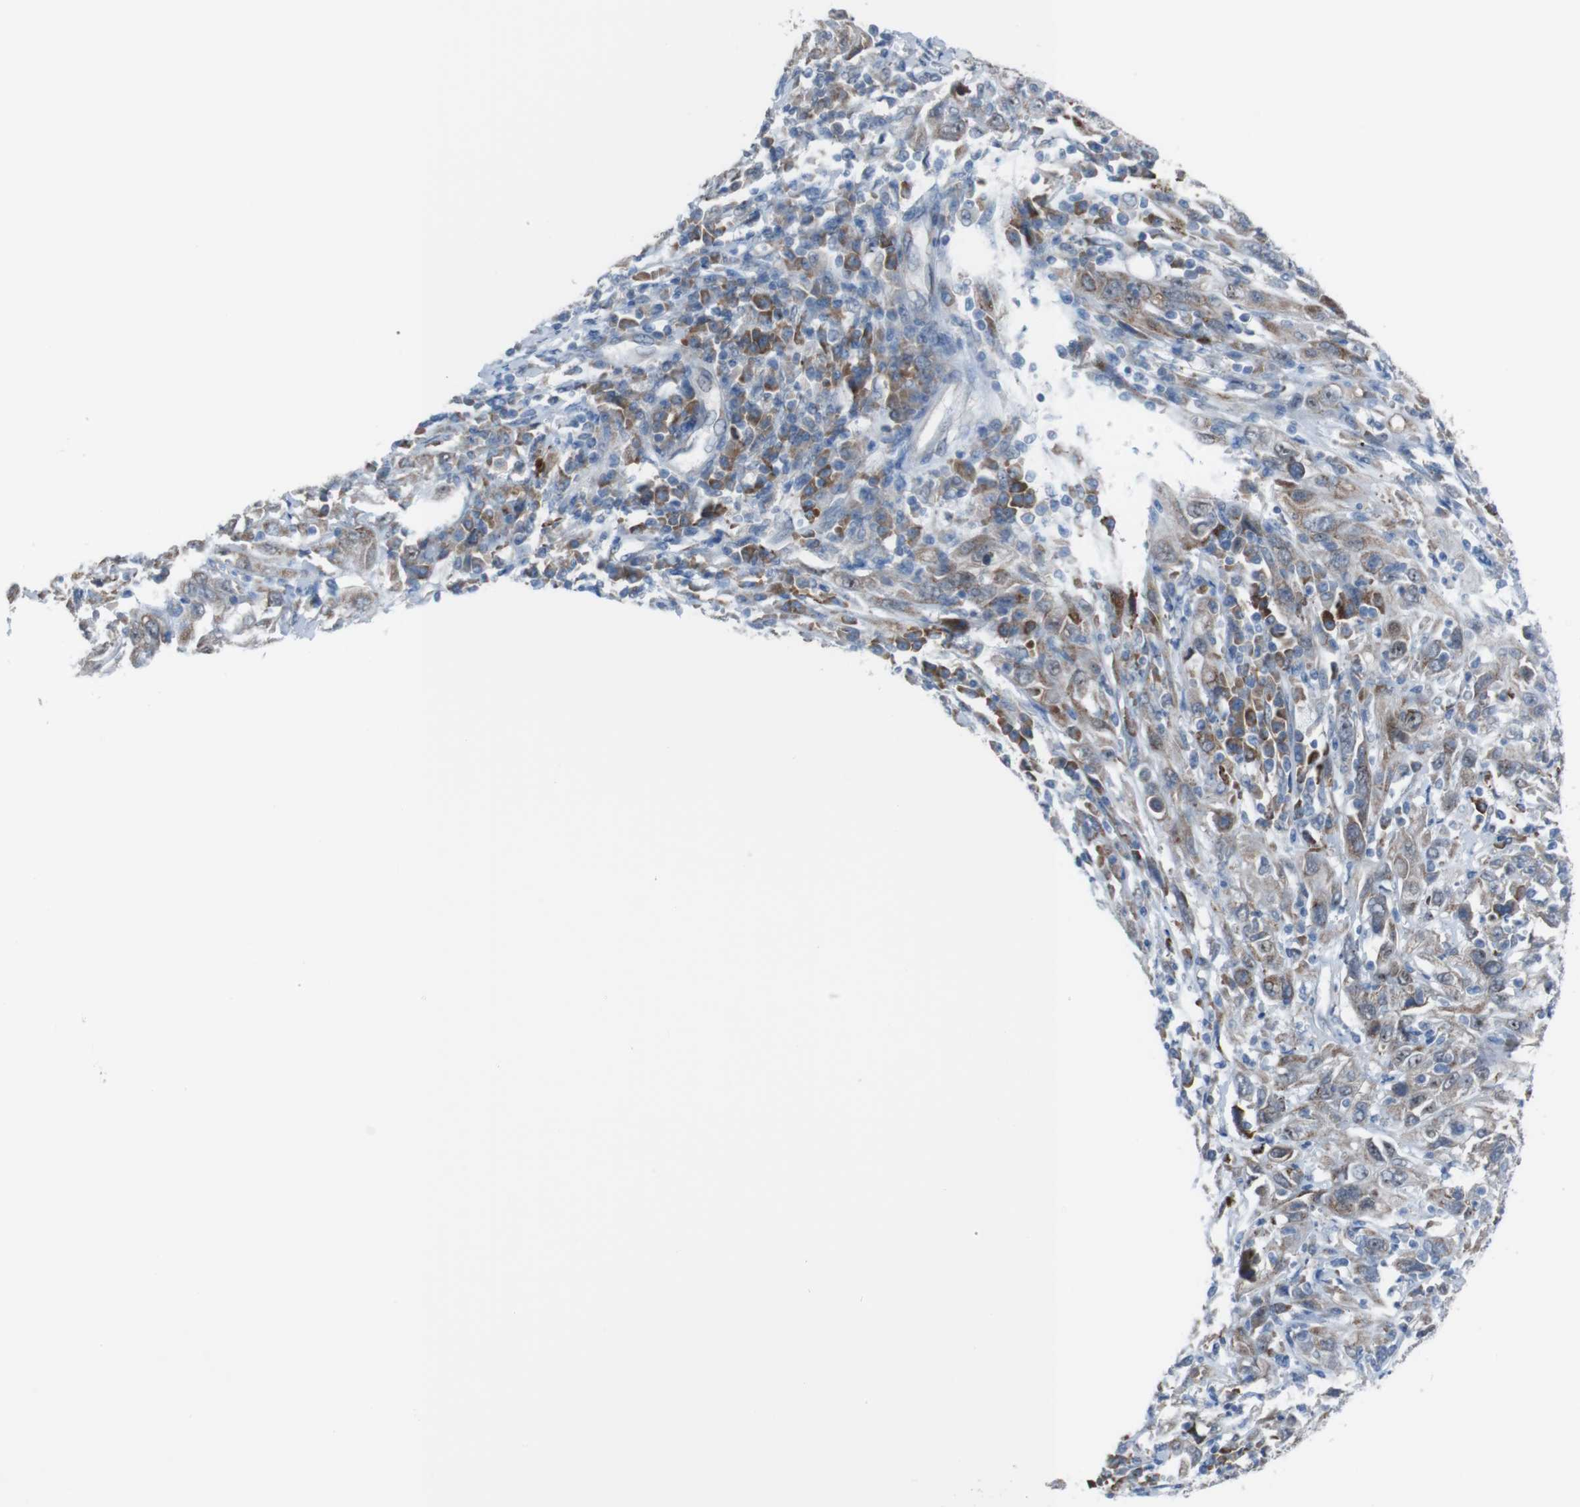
{"staining": {"intensity": "moderate", "quantity": ">75%", "location": "cytoplasmic/membranous"}, "tissue": "cervical cancer", "cell_type": "Tumor cells", "image_type": "cancer", "snomed": [{"axis": "morphology", "description": "Squamous cell carcinoma, NOS"}, {"axis": "topography", "description": "Cervix"}], "caption": "Protein positivity by immunohistochemistry (IHC) displays moderate cytoplasmic/membranous staining in about >75% of tumor cells in cervical cancer (squamous cell carcinoma).", "gene": "CDH22", "patient": {"sex": "female", "age": 46}}